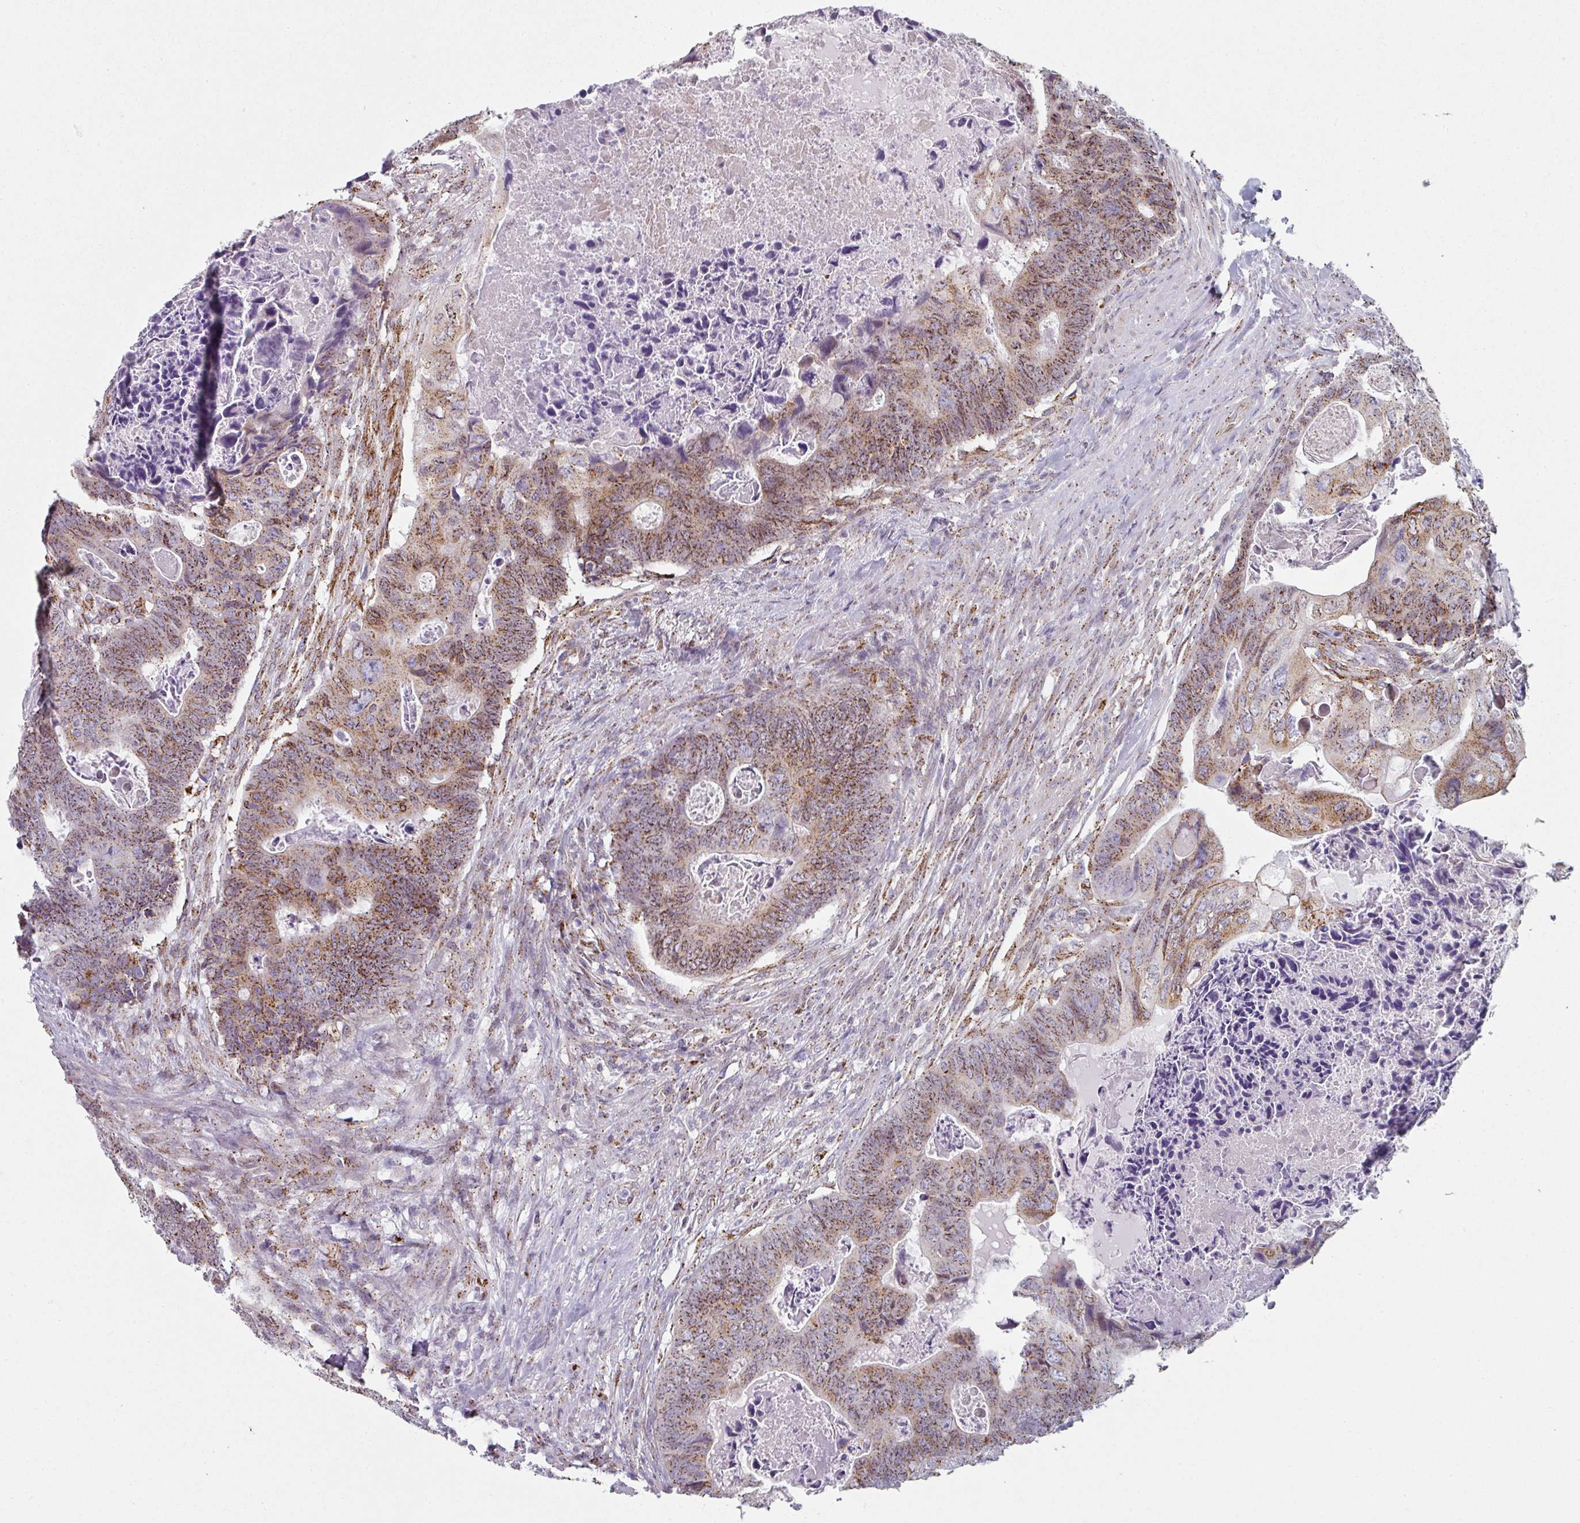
{"staining": {"intensity": "moderate", "quantity": ">75%", "location": "cytoplasmic/membranous"}, "tissue": "colorectal cancer", "cell_type": "Tumor cells", "image_type": "cancer", "snomed": [{"axis": "morphology", "description": "Adenocarcinoma, NOS"}, {"axis": "topography", "description": "Rectum"}], "caption": "Protein analysis of colorectal adenocarcinoma tissue shows moderate cytoplasmic/membranous staining in about >75% of tumor cells.", "gene": "CCDC85B", "patient": {"sex": "female", "age": 78}}